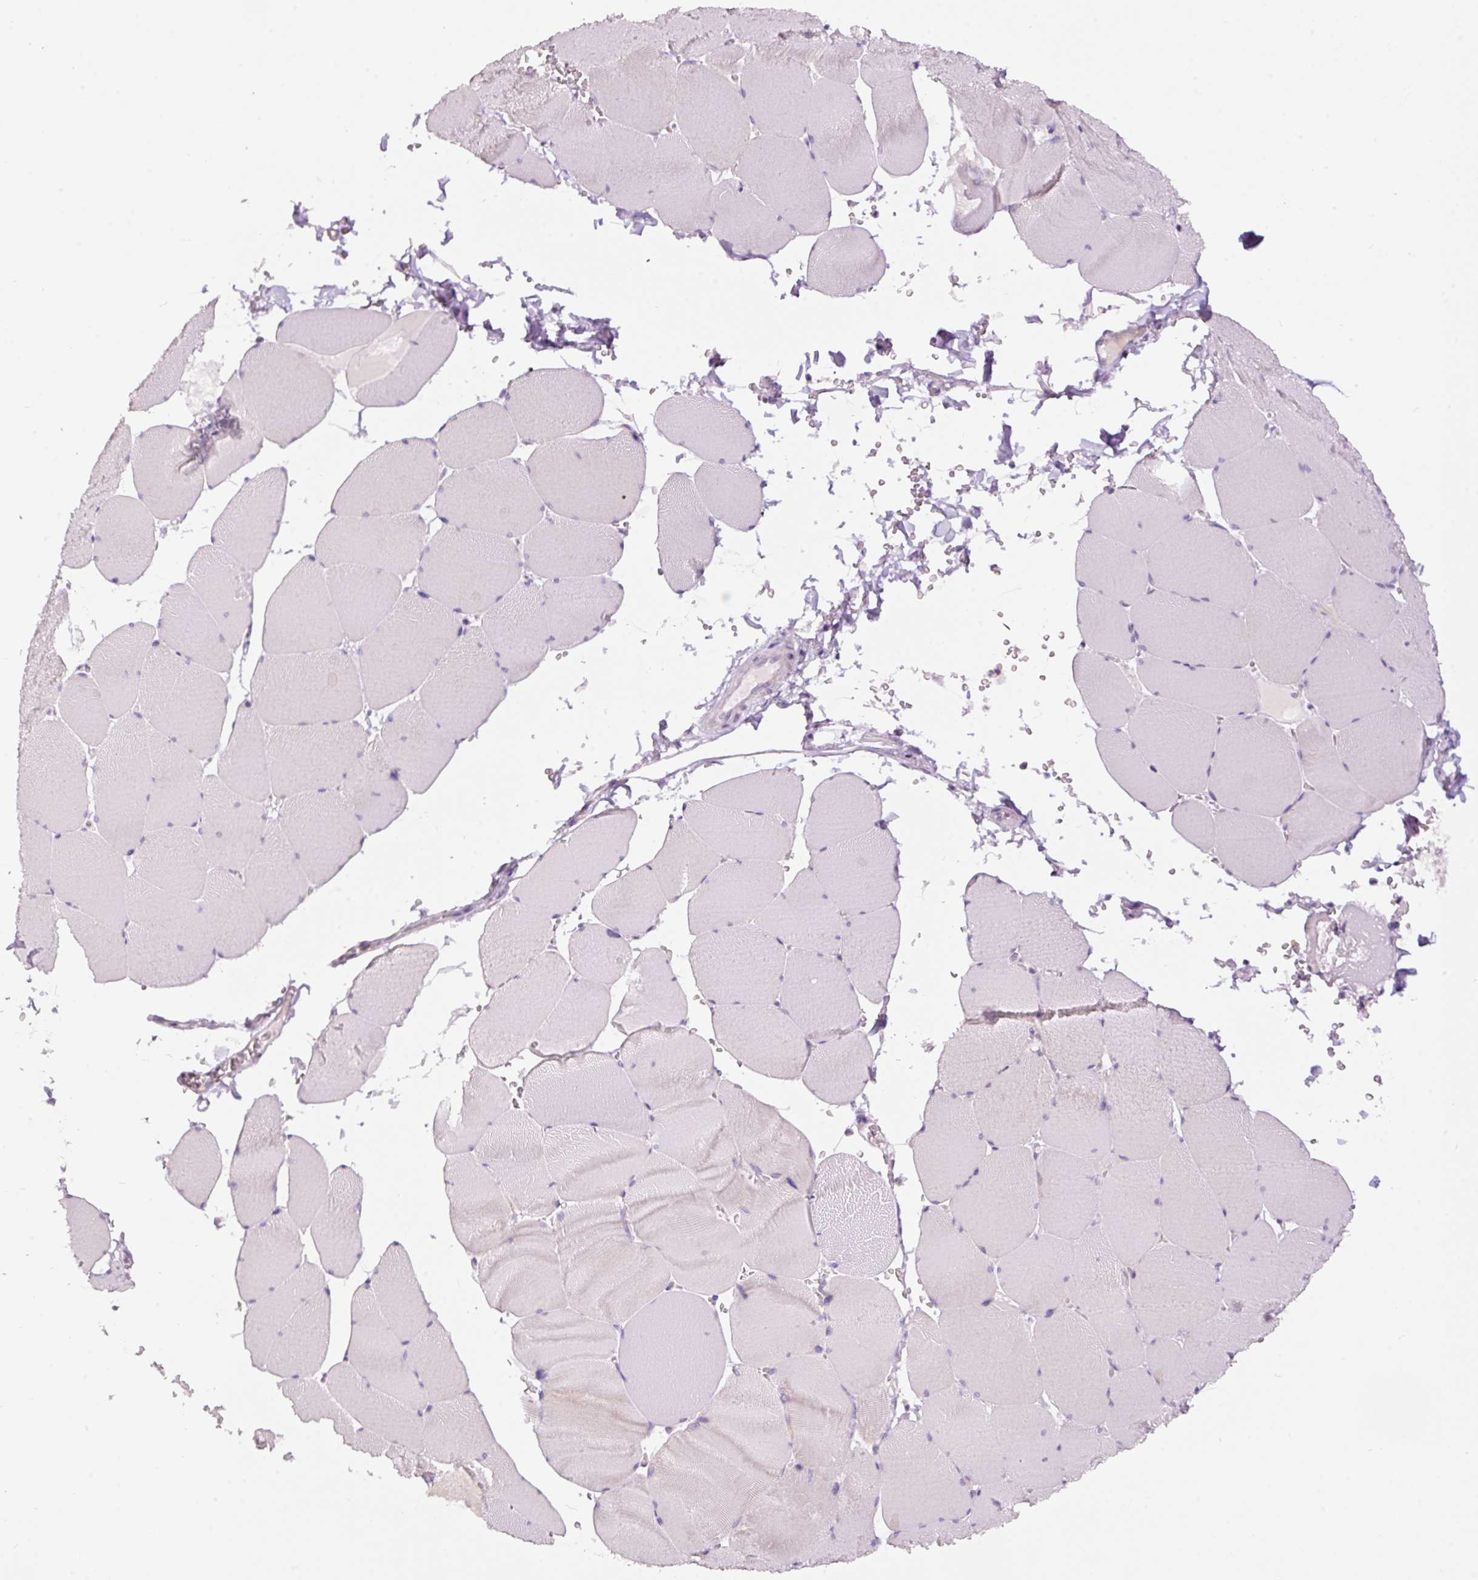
{"staining": {"intensity": "negative", "quantity": "none", "location": "none"}, "tissue": "skeletal muscle", "cell_type": "Myocytes", "image_type": "normal", "snomed": [{"axis": "morphology", "description": "Normal tissue, NOS"}, {"axis": "topography", "description": "Skeletal muscle"}, {"axis": "topography", "description": "Head-Neck"}], "caption": "A high-resolution micrograph shows IHC staining of benign skeletal muscle, which demonstrates no significant expression in myocytes.", "gene": "RSPO2", "patient": {"sex": "male", "age": 66}}